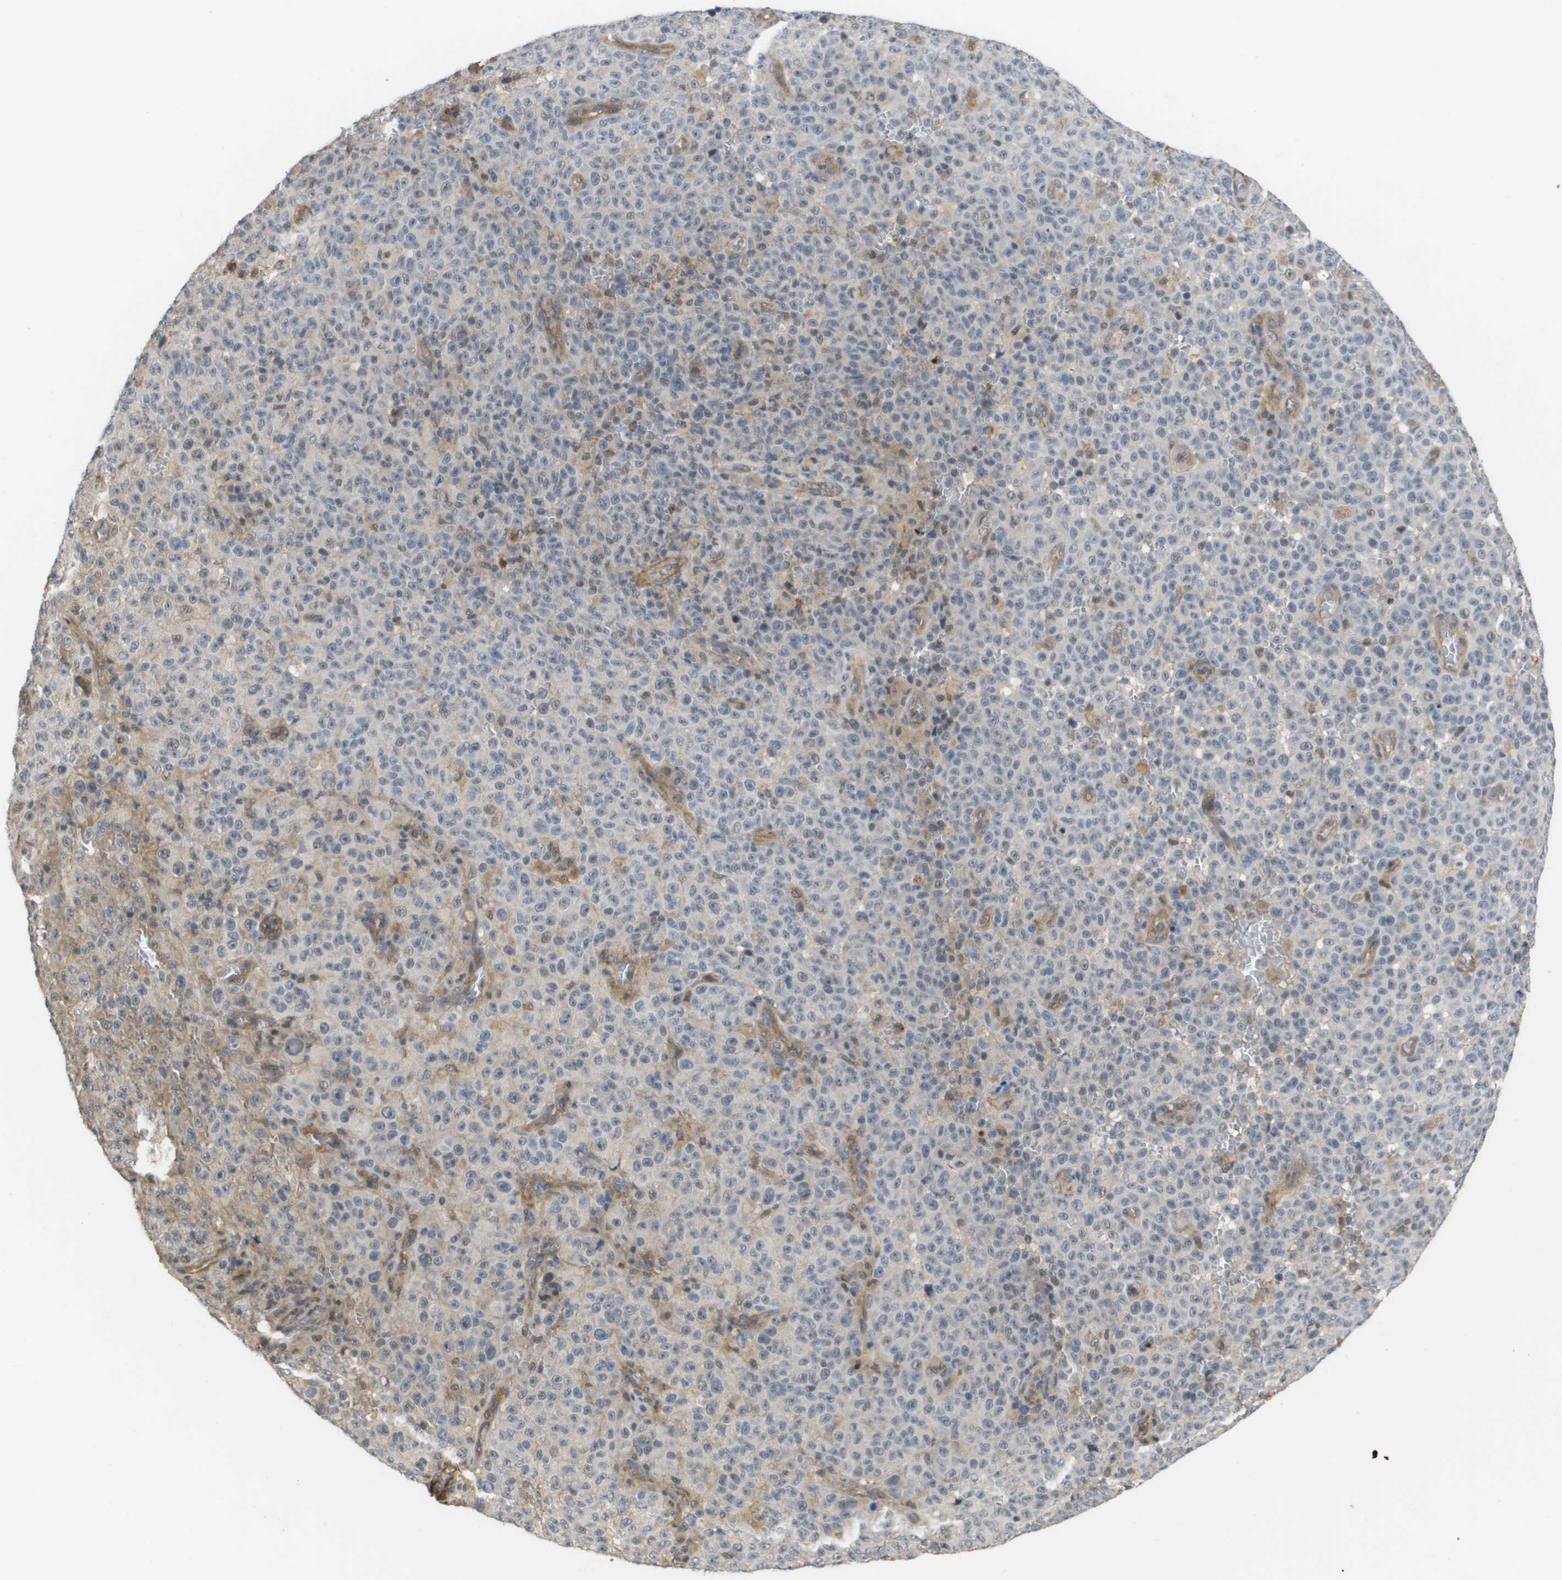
{"staining": {"intensity": "negative", "quantity": "none", "location": "none"}, "tissue": "melanoma", "cell_type": "Tumor cells", "image_type": "cancer", "snomed": [{"axis": "morphology", "description": "Malignant melanoma, NOS"}, {"axis": "topography", "description": "Skin"}], "caption": "DAB immunohistochemical staining of melanoma displays no significant expression in tumor cells.", "gene": "RNF112", "patient": {"sex": "female", "age": 82}}